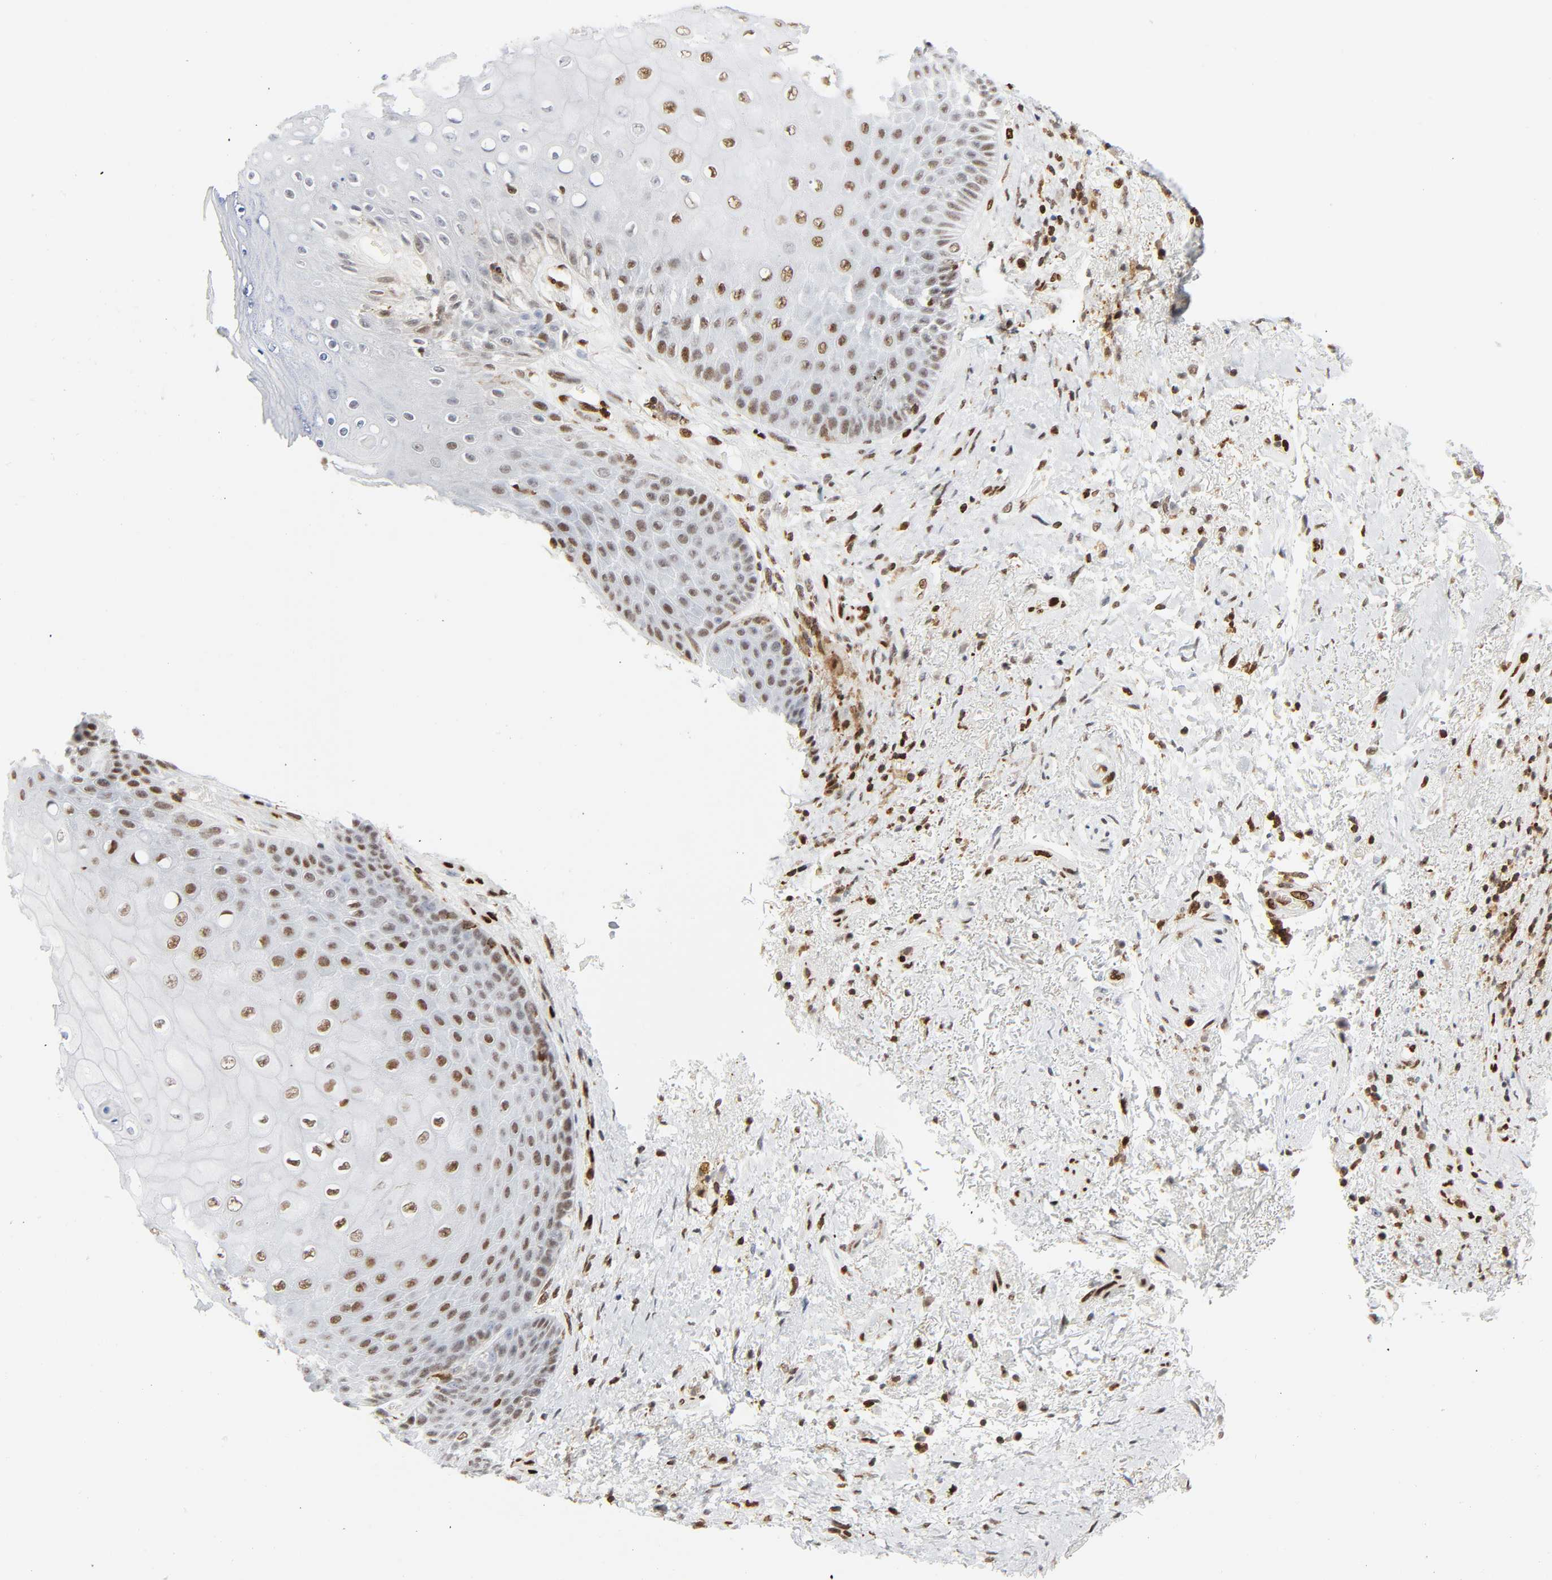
{"staining": {"intensity": "moderate", "quantity": "25%-75%", "location": "nuclear"}, "tissue": "skin", "cell_type": "Epidermal cells", "image_type": "normal", "snomed": [{"axis": "morphology", "description": "Normal tissue, NOS"}, {"axis": "topography", "description": "Anal"}], "caption": "Immunohistochemical staining of benign human skin demonstrates 25%-75% levels of moderate nuclear protein staining in about 25%-75% of epidermal cells.", "gene": "WAS", "patient": {"sex": "female", "age": 46}}